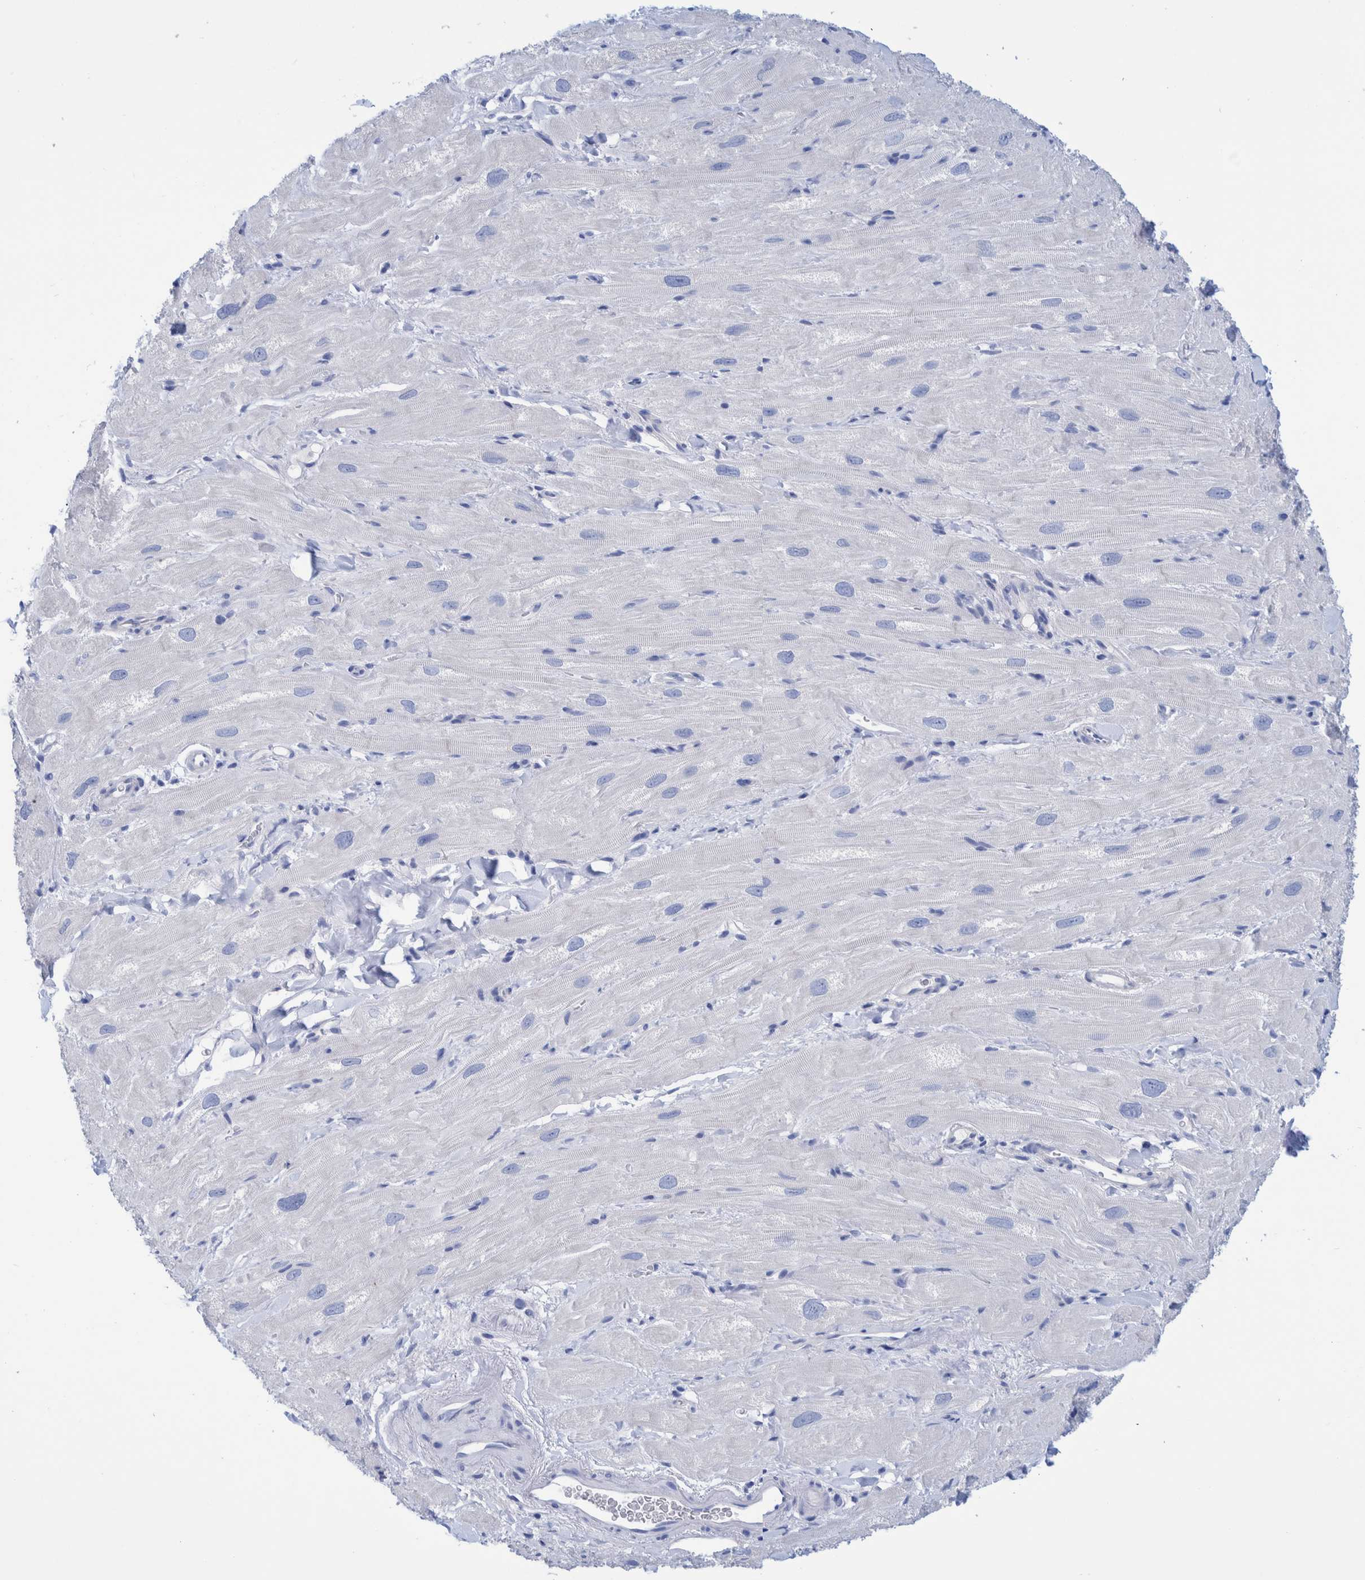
{"staining": {"intensity": "negative", "quantity": "none", "location": "none"}, "tissue": "heart muscle", "cell_type": "Cardiomyocytes", "image_type": "normal", "snomed": [{"axis": "morphology", "description": "Normal tissue, NOS"}, {"axis": "topography", "description": "Heart"}], "caption": "Human heart muscle stained for a protein using immunohistochemistry (IHC) reveals no positivity in cardiomyocytes.", "gene": "PERP", "patient": {"sex": "male", "age": 49}}